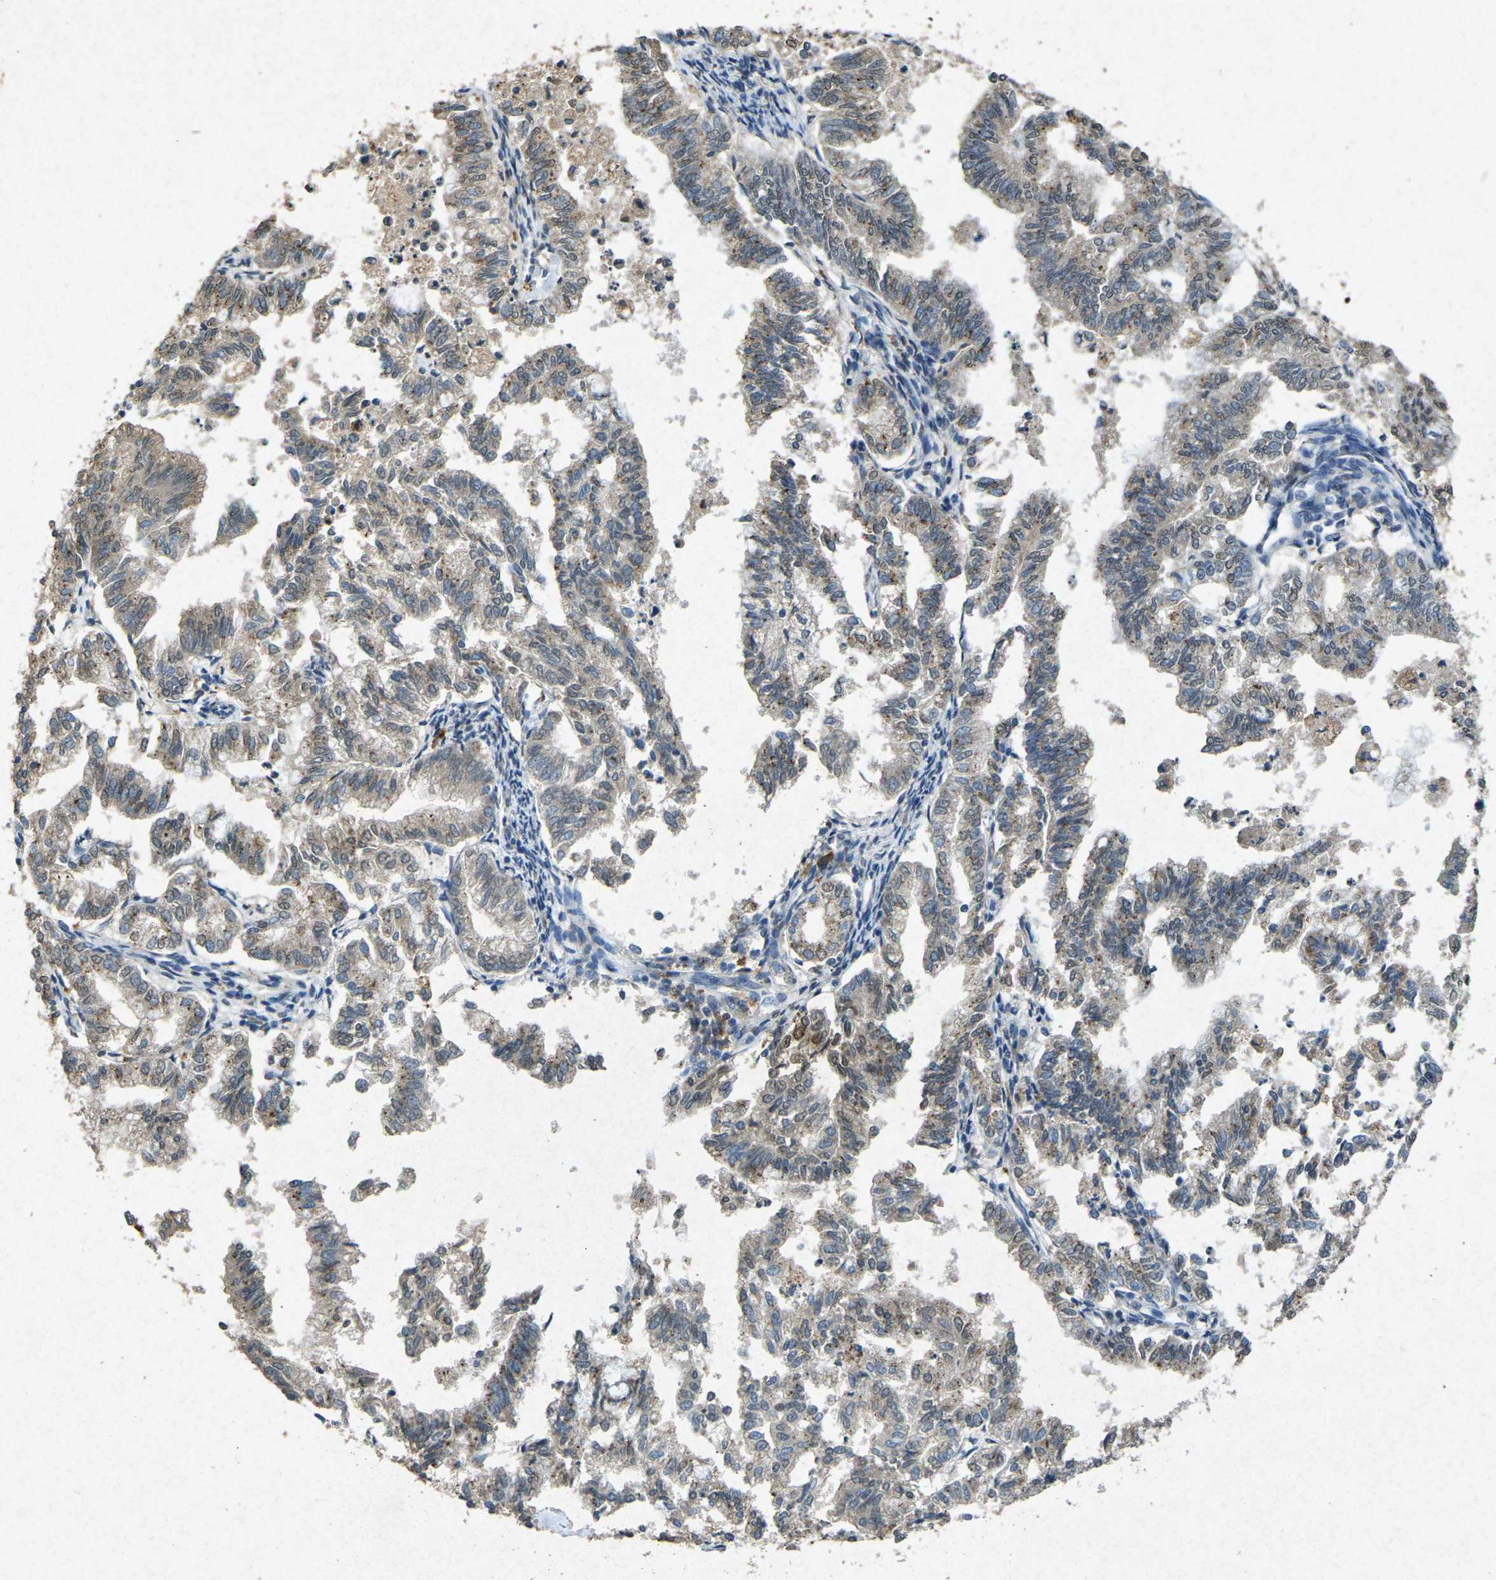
{"staining": {"intensity": "moderate", "quantity": "25%-75%", "location": "cytoplasmic/membranous"}, "tissue": "endometrial cancer", "cell_type": "Tumor cells", "image_type": "cancer", "snomed": [{"axis": "morphology", "description": "Necrosis, NOS"}, {"axis": "morphology", "description": "Adenocarcinoma, NOS"}, {"axis": "topography", "description": "Endometrium"}], "caption": "IHC staining of endometrial cancer, which displays medium levels of moderate cytoplasmic/membranous staining in approximately 25%-75% of tumor cells indicating moderate cytoplasmic/membranous protein staining. The staining was performed using DAB (brown) for protein detection and nuclei were counterstained in hematoxylin (blue).", "gene": "RGMA", "patient": {"sex": "female", "age": 79}}